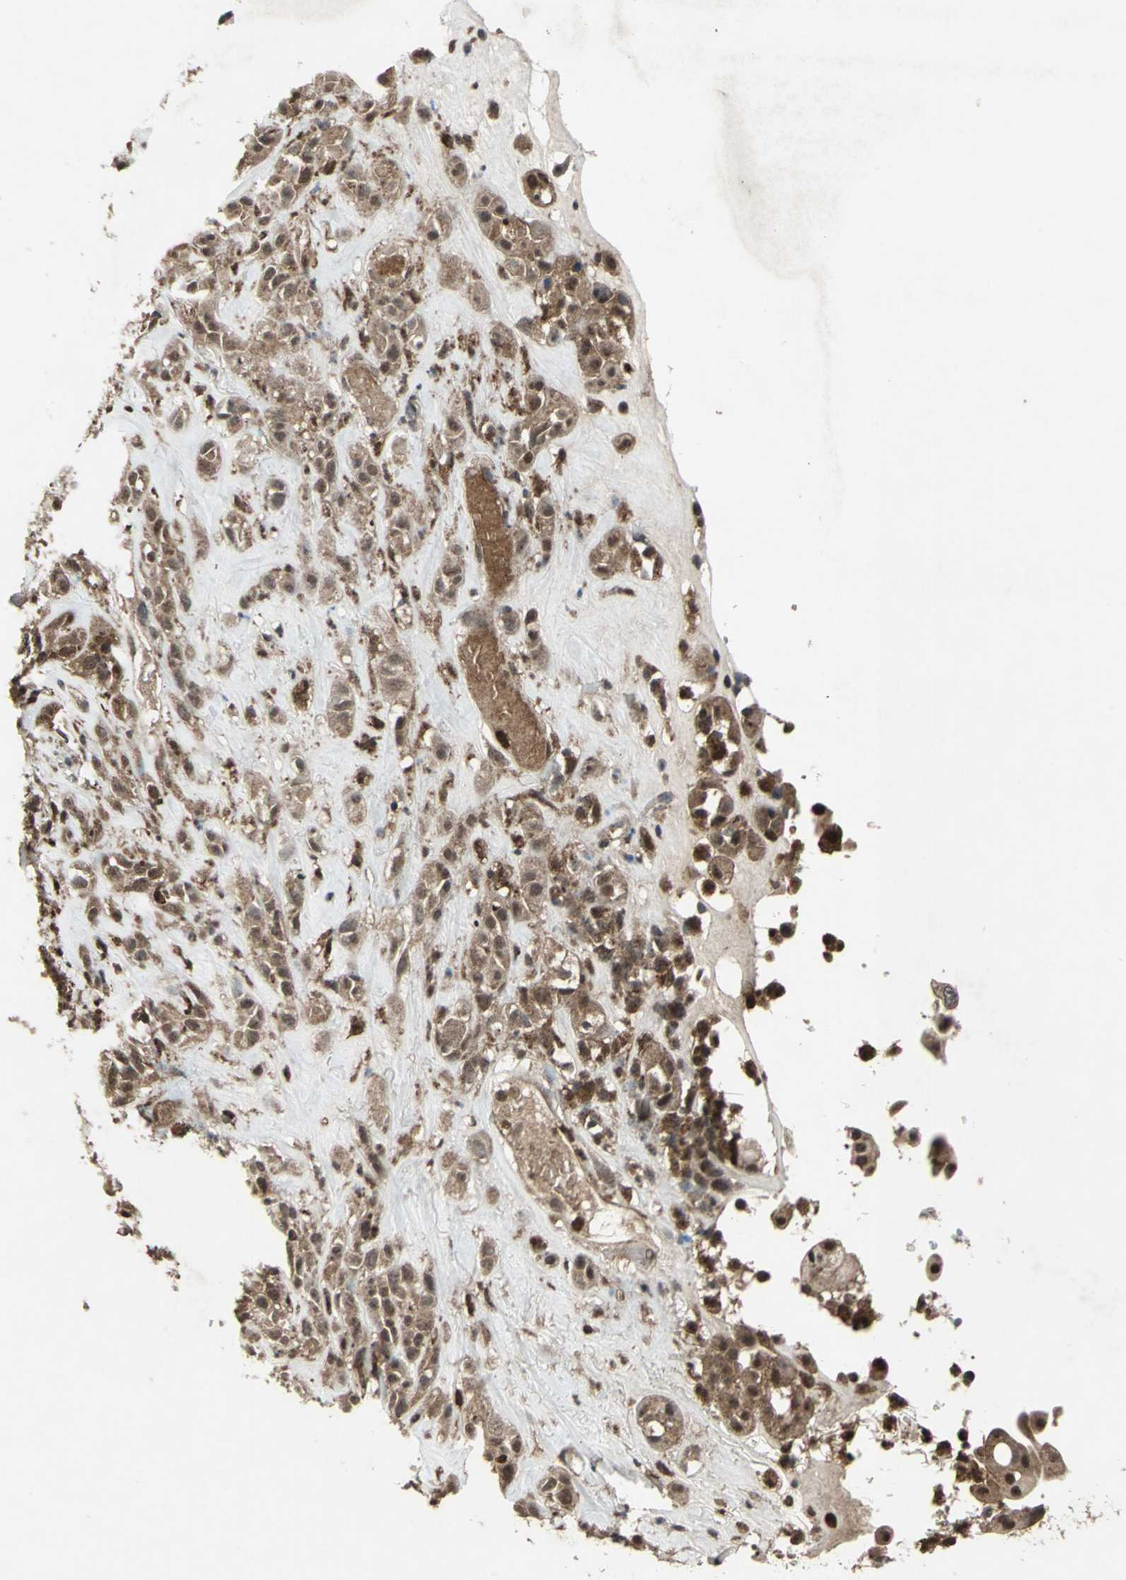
{"staining": {"intensity": "moderate", "quantity": ">75%", "location": "cytoplasmic/membranous"}, "tissue": "head and neck cancer", "cell_type": "Tumor cells", "image_type": "cancer", "snomed": [{"axis": "morphology", "description": "Squamous cell carcinoma, NOS"}, {"axis": "topography", "description": "Head-Neck"}], "caption": "DAB (3,3'-diaminobenzidine) immunohistochemical staining of human head and neck cancer (squamous cell carcinoma) displays moderate cytoplasmic/membranous protein expression in about >75% of tumor cells. (brown staining indicates protein expression, while blue staining denotes nuclei).", "gene": "PYCARD", "patient": {"sex": "male", "age": 62}}